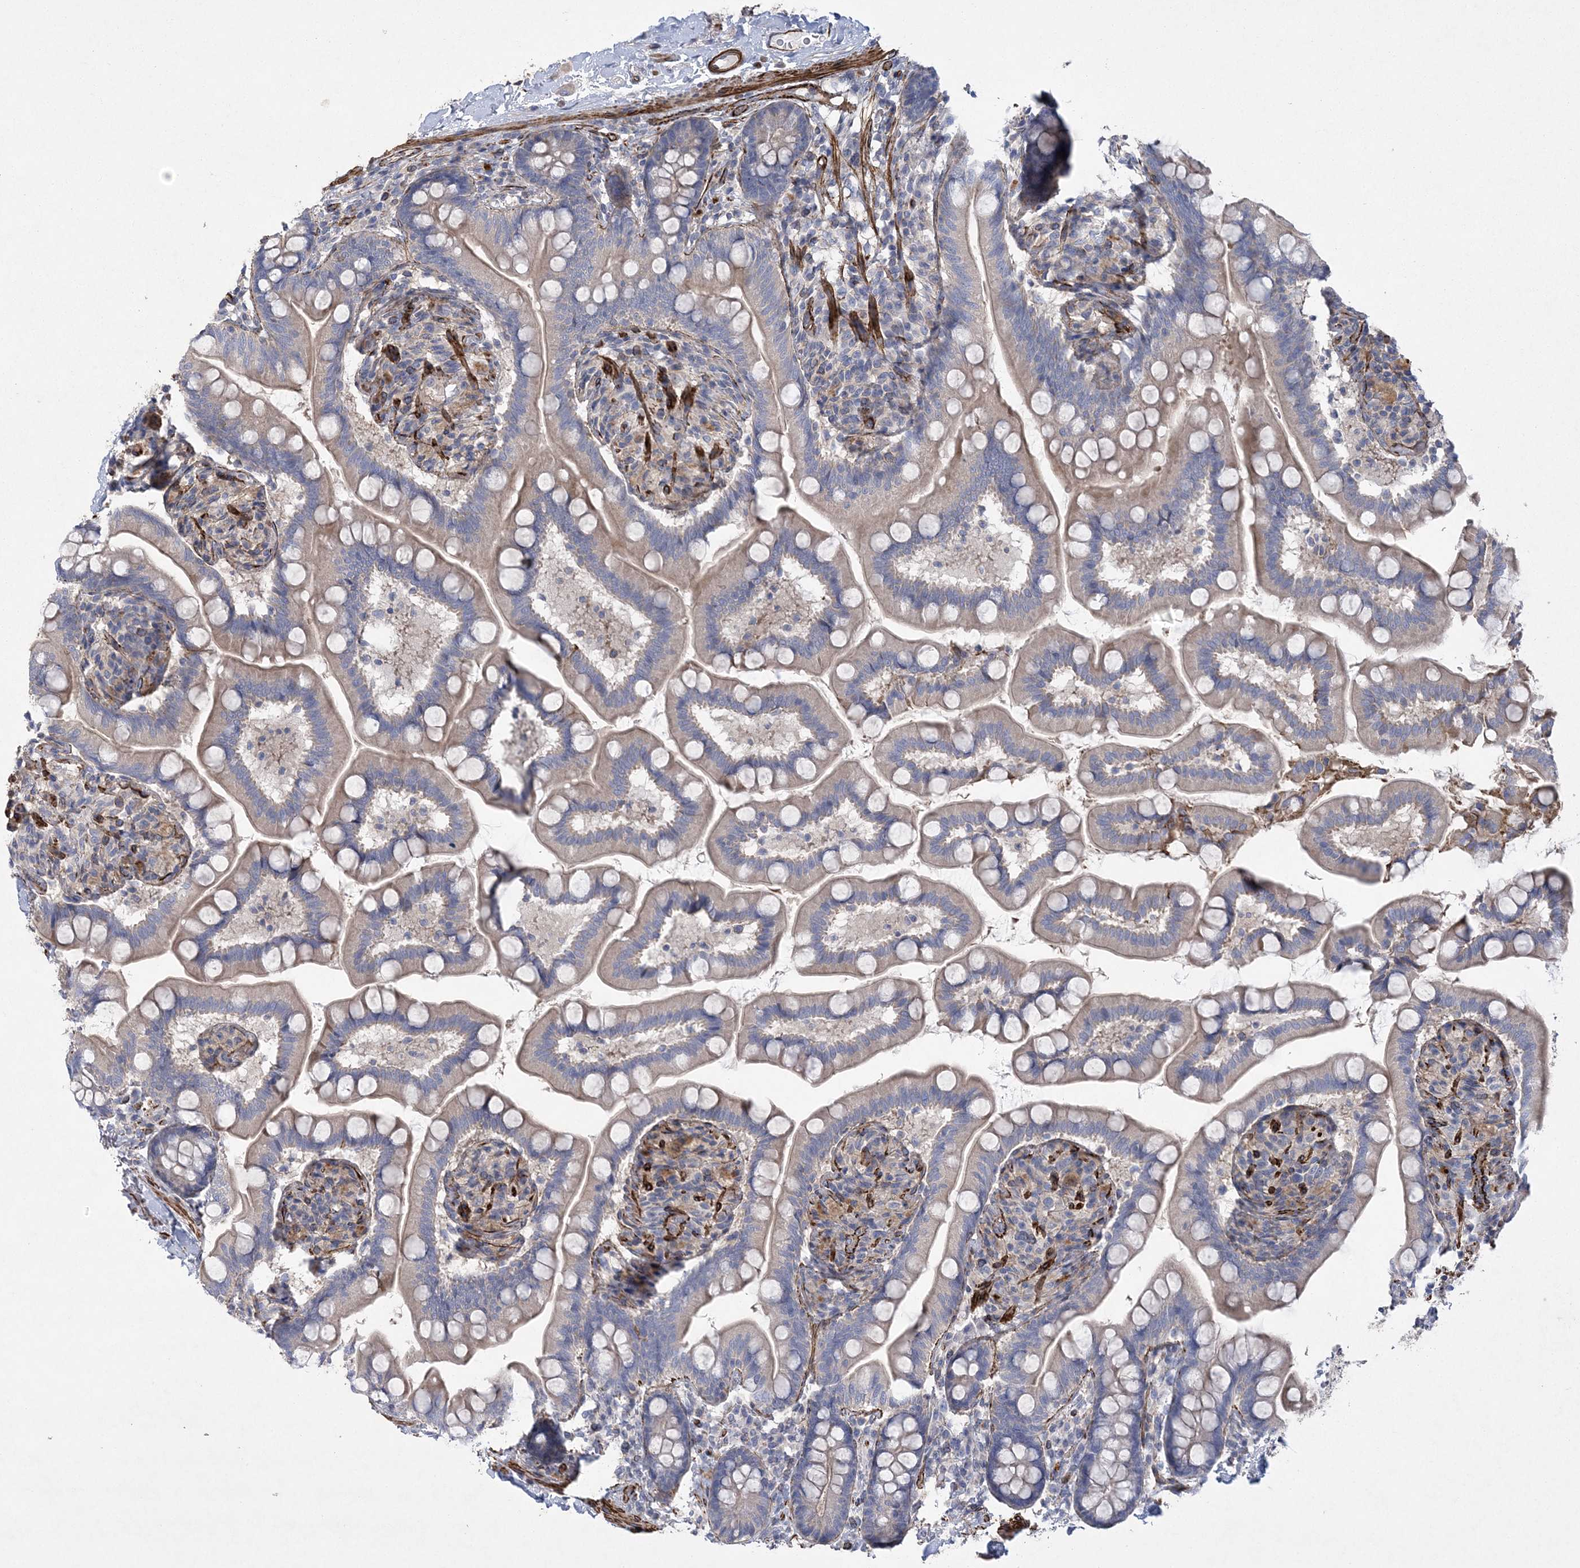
{"staining": {"intensity": "weak", "quantity": "25%-75%", "location": "cytoplasmic/membranous"}, "tissue": "small intestine", "cell_type": "Glandular cells", "image_type": "normal", "snomed": [{"axis": "morphology", "description": "Normal tissue, NOS"}, {"axis": "topography", "description": "Small intestine"}], "caption": "Immunohistochemistry (IHC) image of normal small intestine: small intestine stained using IHC displays low levels of weak protein expression localized specifically in the cytoplasmic/membranous of glandular cells, appearing as a cytoplasmic/membranous brown color.", "gene": "ARSJ", "patient": {"sex": "female", "age": 64}}